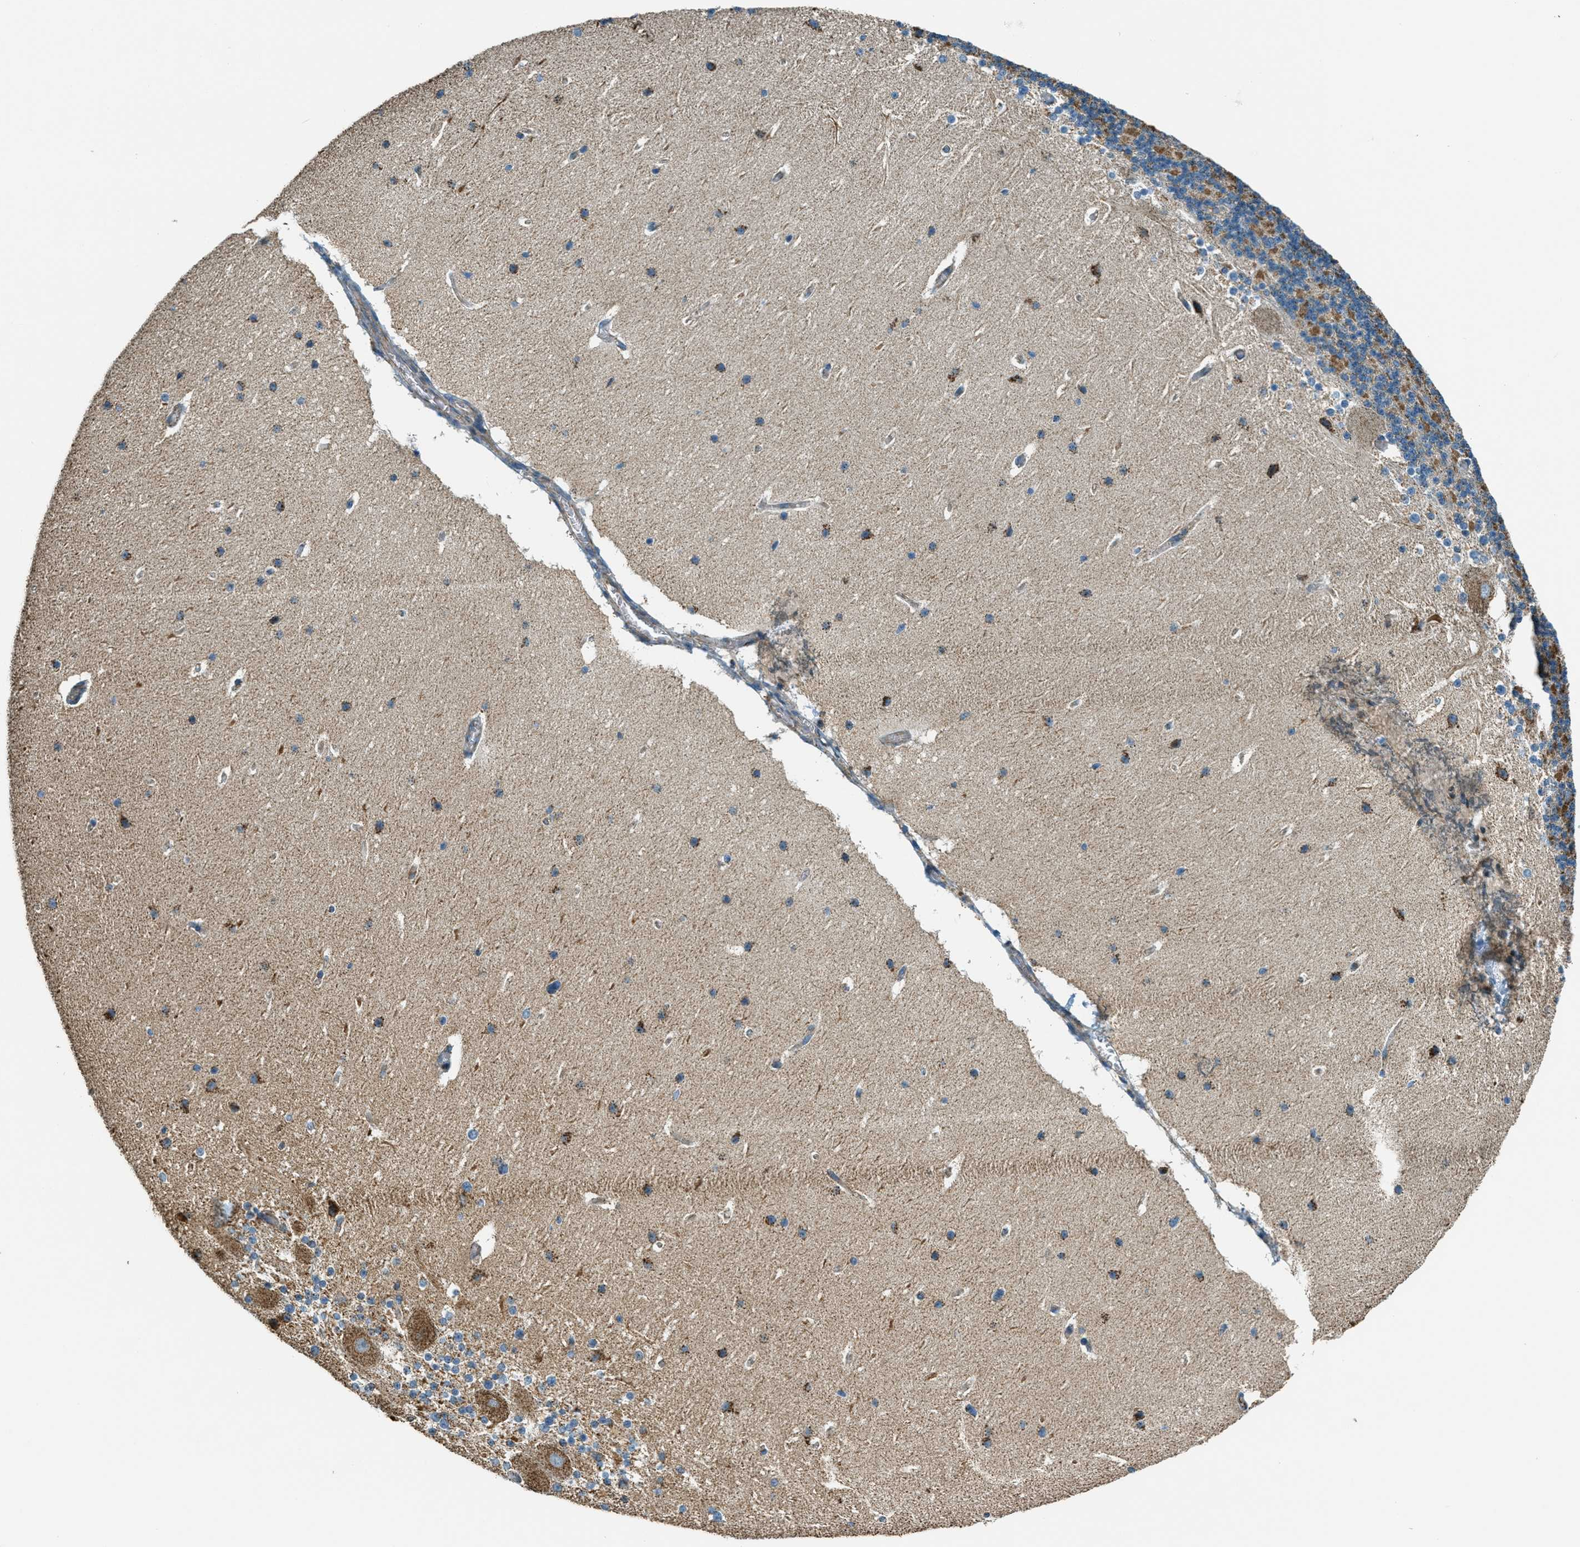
{"staining": {"intensity": "moderate", "quantity": ">75%", "location": "cytoplasmic/membranous"}, "tissue": "cerebellum", "cell_type": "Cells in granular layer", "image_type": "normal", "snomed": [{"axis": "morphology", "description": "Normal tissue, NOS"}, {"axis": "topography", "description": "Cerebellum"}], "caption": "Immunohistochemical staining of benign cerebellum displays >75% levels of moderate cytoplasmic/membranous protein staining in approximately >75% of cells in granular layer.", "gene": "CHST15", "patient": {"sex": "female", "age": 19}}